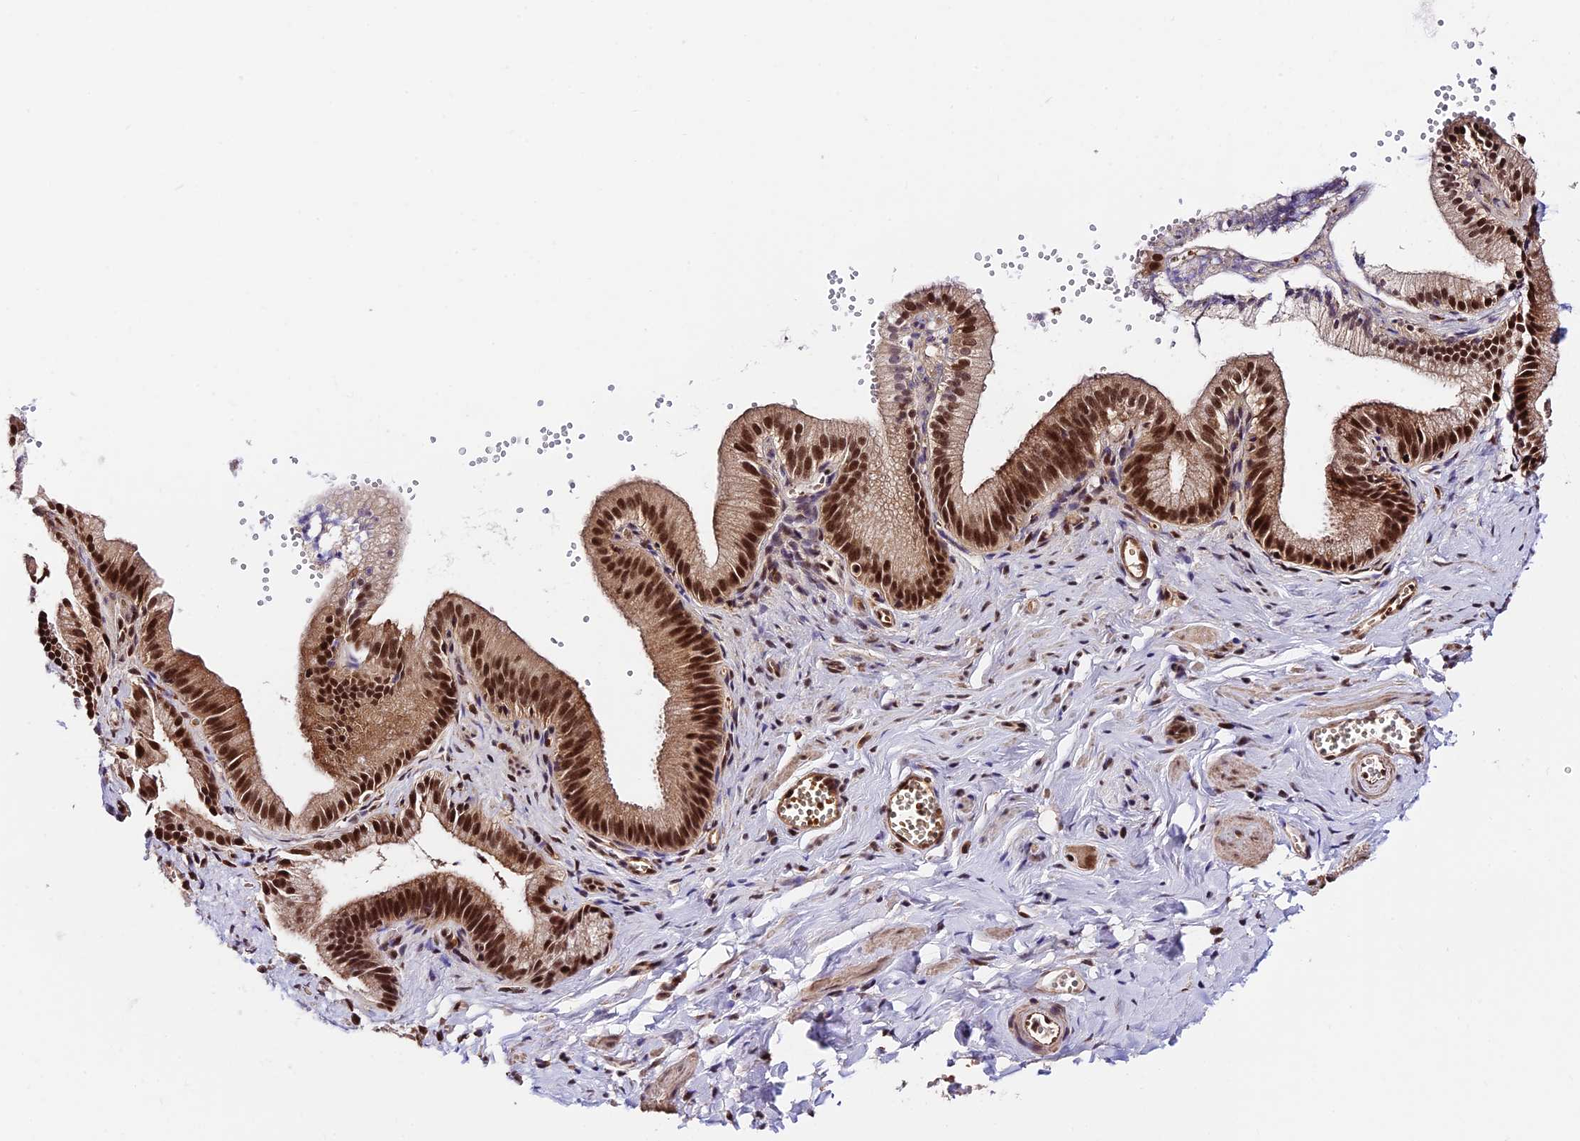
{"staining": {"intensity": "strong", "quantity": "25%-75%", "location": "nuclear"}, "tissue": "adipose tissue", "cell_type": "Adipocytes", "image_type": "normal", "snomed": [{"axis": "morphology", "description": "Normal tissue, NOS"}, {"axis": "topography", "description": "Gallbladder"}, {"axis": "topography", "description": "Peripheral nerve tissue"}], "caption": "Human adipose tissue stained with a brown dye demonstrates strong nuclear positive expression in about 25%-75% of adipocytes.", "gene": "RBM42", "patient": {"sex": "male", "age": 38}}